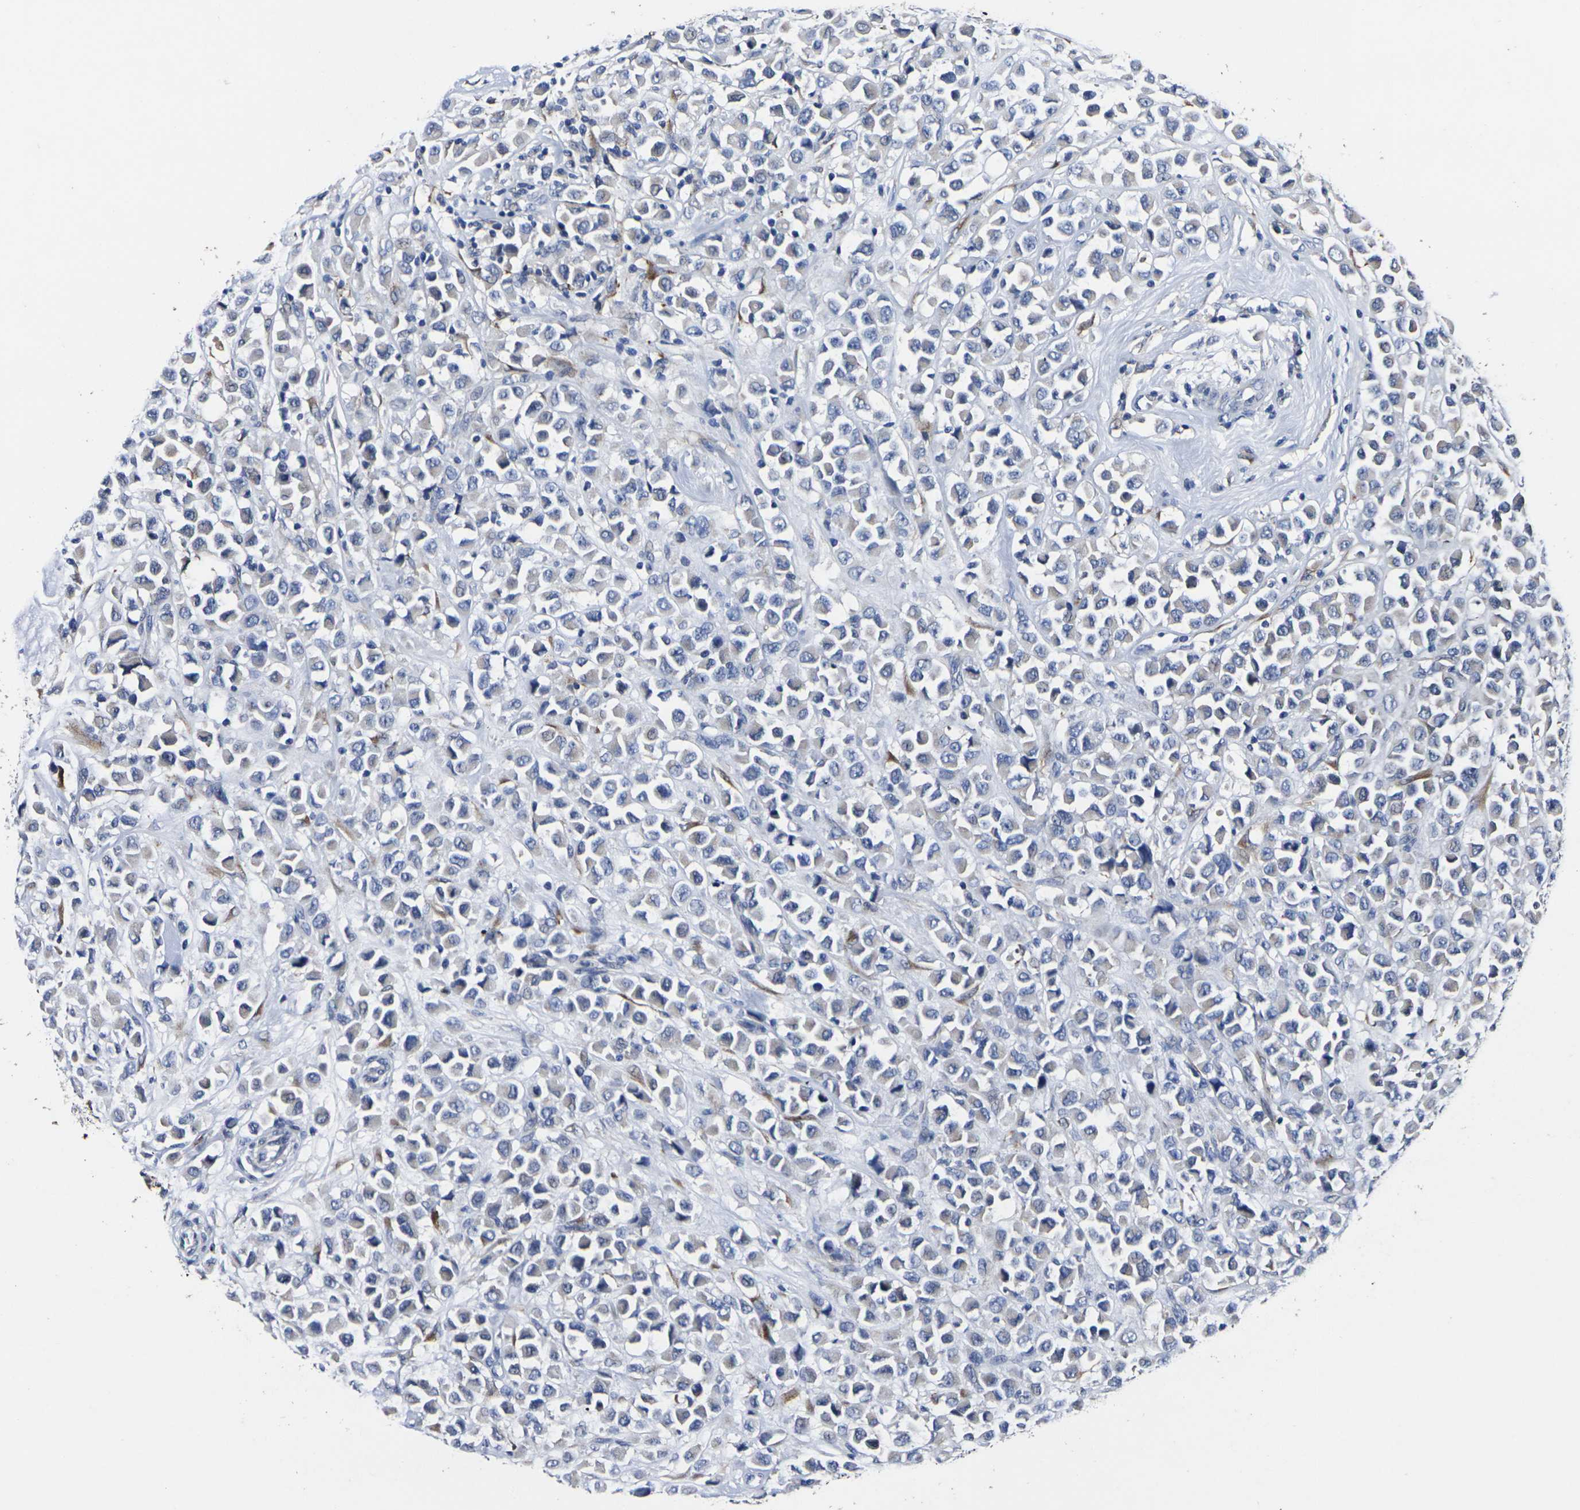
{"staining": {"intensity": "negative", "quantity": "none", "location": "none"}, "tissue": "breast cancer", "cell_type": "Tumor cells", "image_type": "cancer", "snomed": [{"axis": "morphology", "description": "Duct carcinoma"}, {"axis": "topography", "description": "Breast"}], "caption": "Tumor cells show no significant protein staining in invasive ductal carcinoma (breast).", "gene": "CYP2C8", "patient": {"sex": "female", "age": 61}}